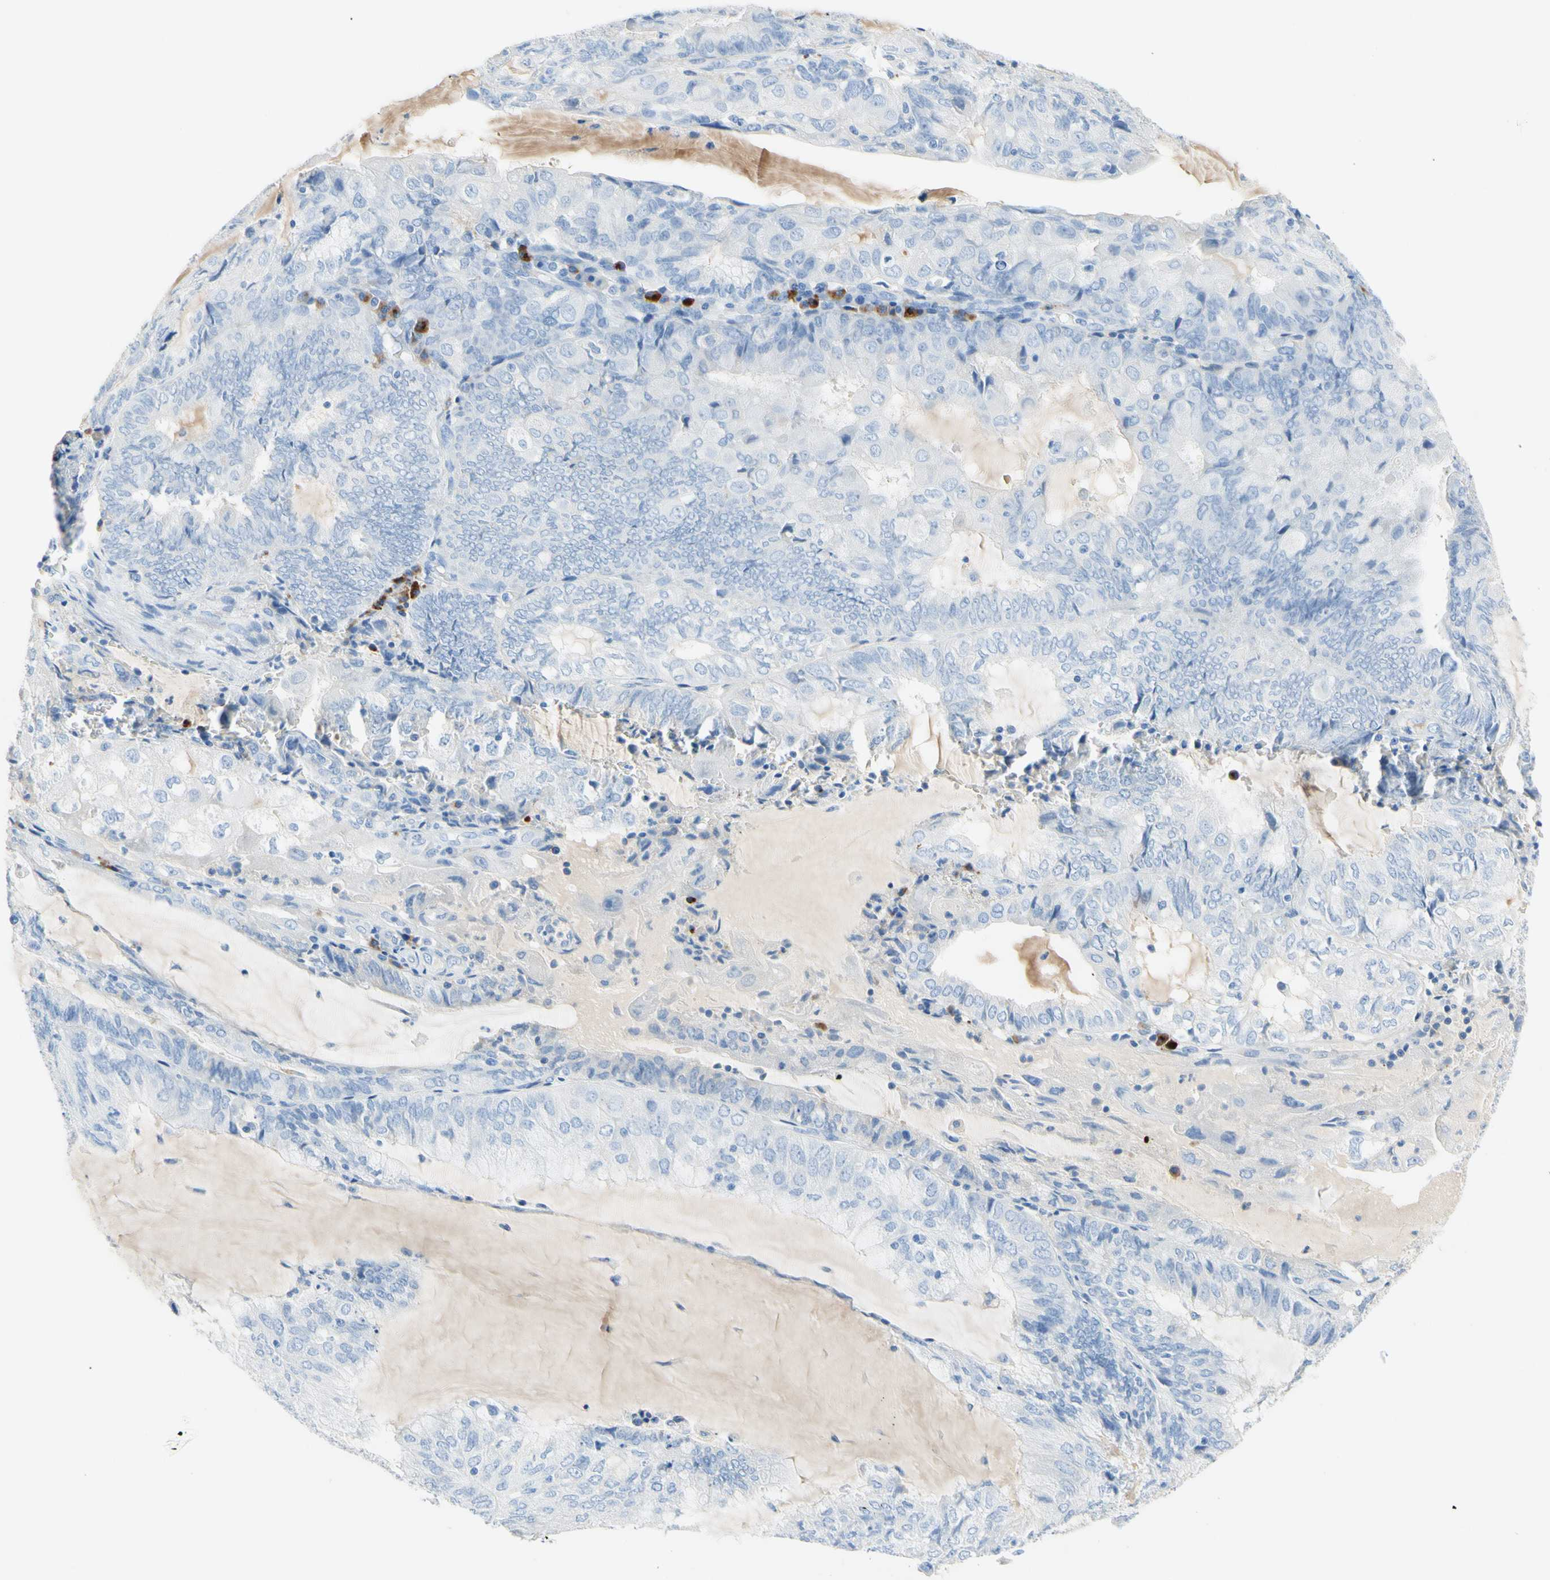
{"staining": {"intensity": "negative", "quantity": "none", "location": "none"}, "tissue": "endometrial cancer", "cell_type": "Tumor cells", "image_type": "cancer", "snomed": [{"axis": "morphology", "description": "Adenocarcinoma, NOS"}, {"axis": "topography", "description": "Endometrium"}], "caption": "IHC of endometrial cancer exhibits no expression in tumor cells.", "gene": "IL6ST", "patient": {"sex": "female", "age": 81}}